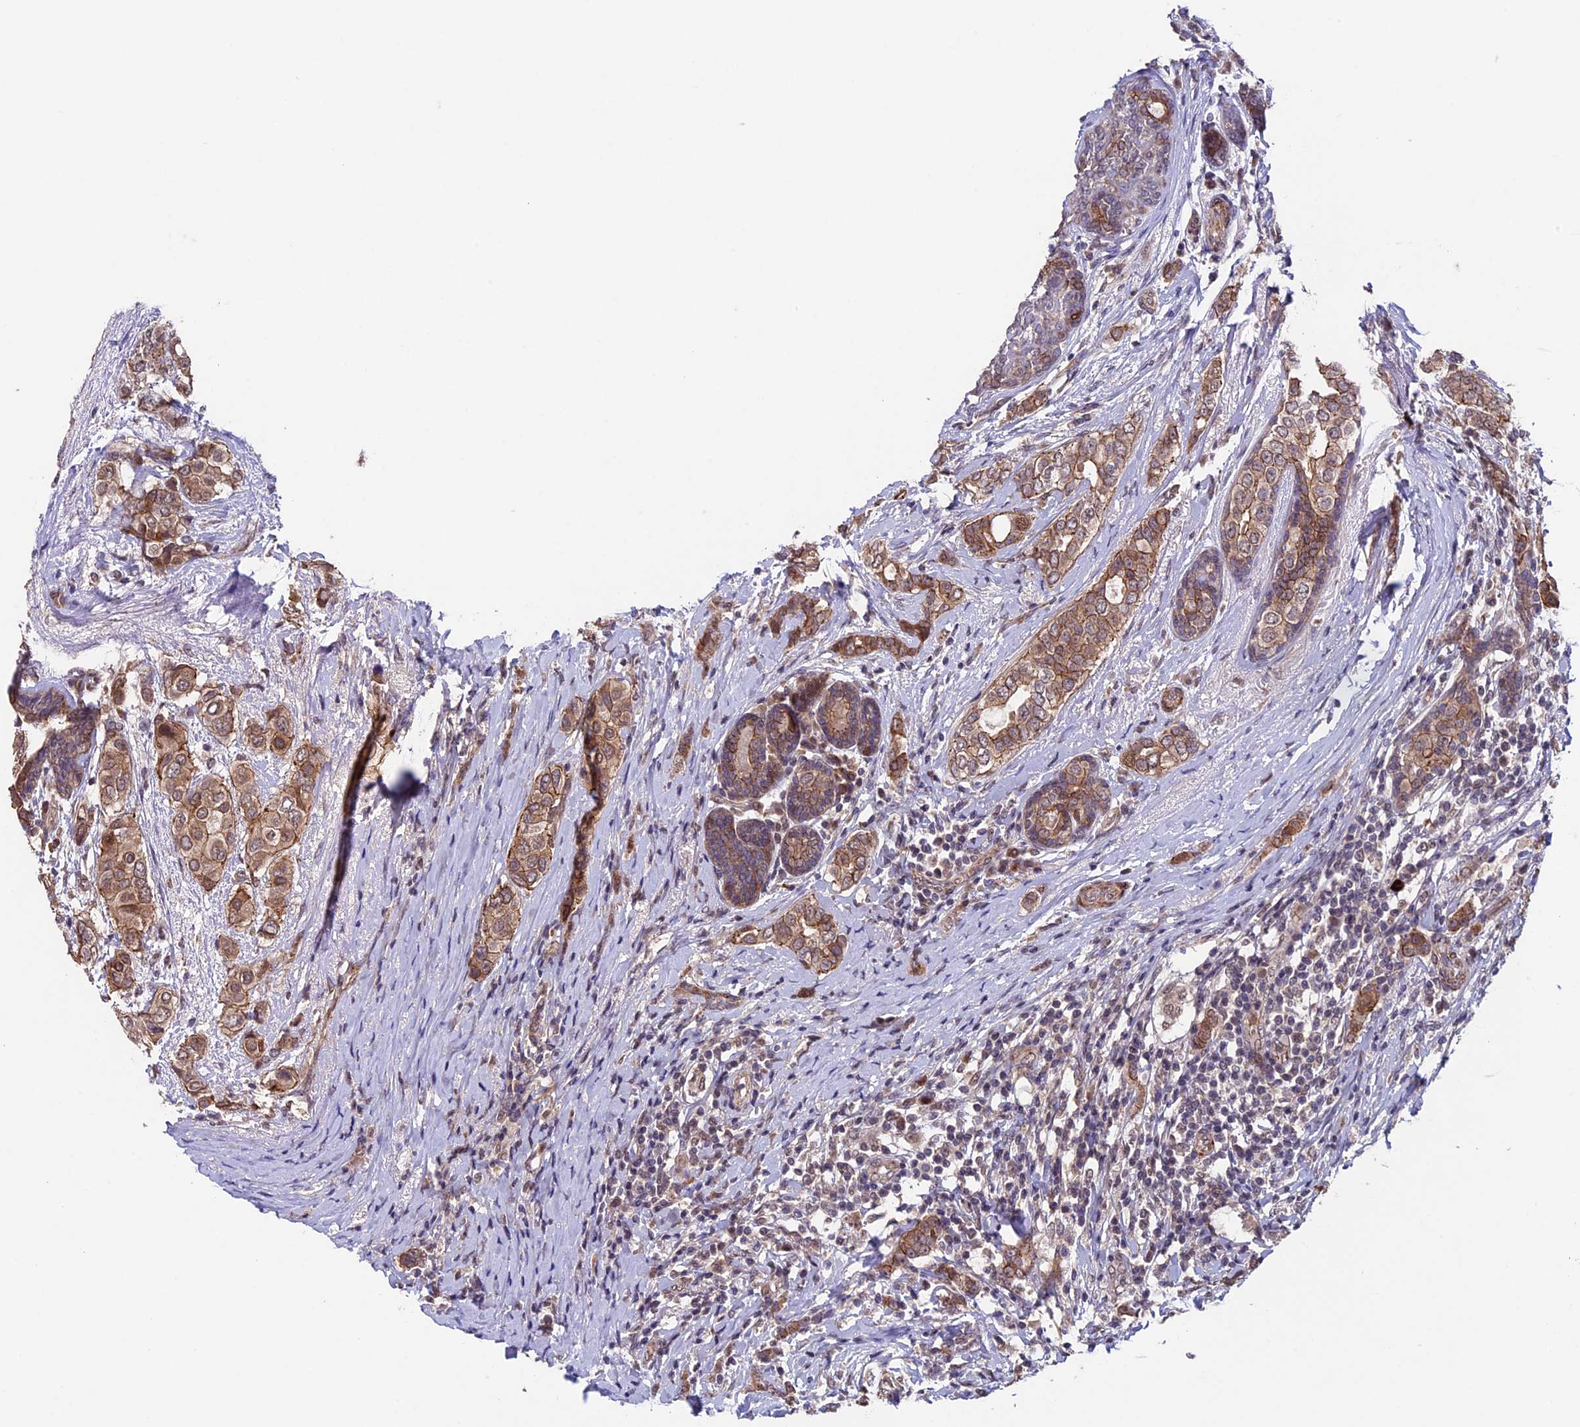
{"staining": {"intensity": "moderate", "quantity": ">75%", "location": "cytoplasmic/membranous,nuclear"}, "tissue": "breast cancer", "cell_type": "Tumor cells", "image_type": "cancer", "snomed": [{"axis": "morphology", "description": "Lobular carcinoma"}, {"axis": "topography", "description": "Breast"}], "caption": "This micrograph reveals IHC staining of human breast cancer (lobular carcinoma), with medium moderate cytoplasmic/membranous and nuclear staining in approximately >75% of tumor cells.", "gene": "SIPA1L3", "patient": {"sex": "female", "age": 51}}